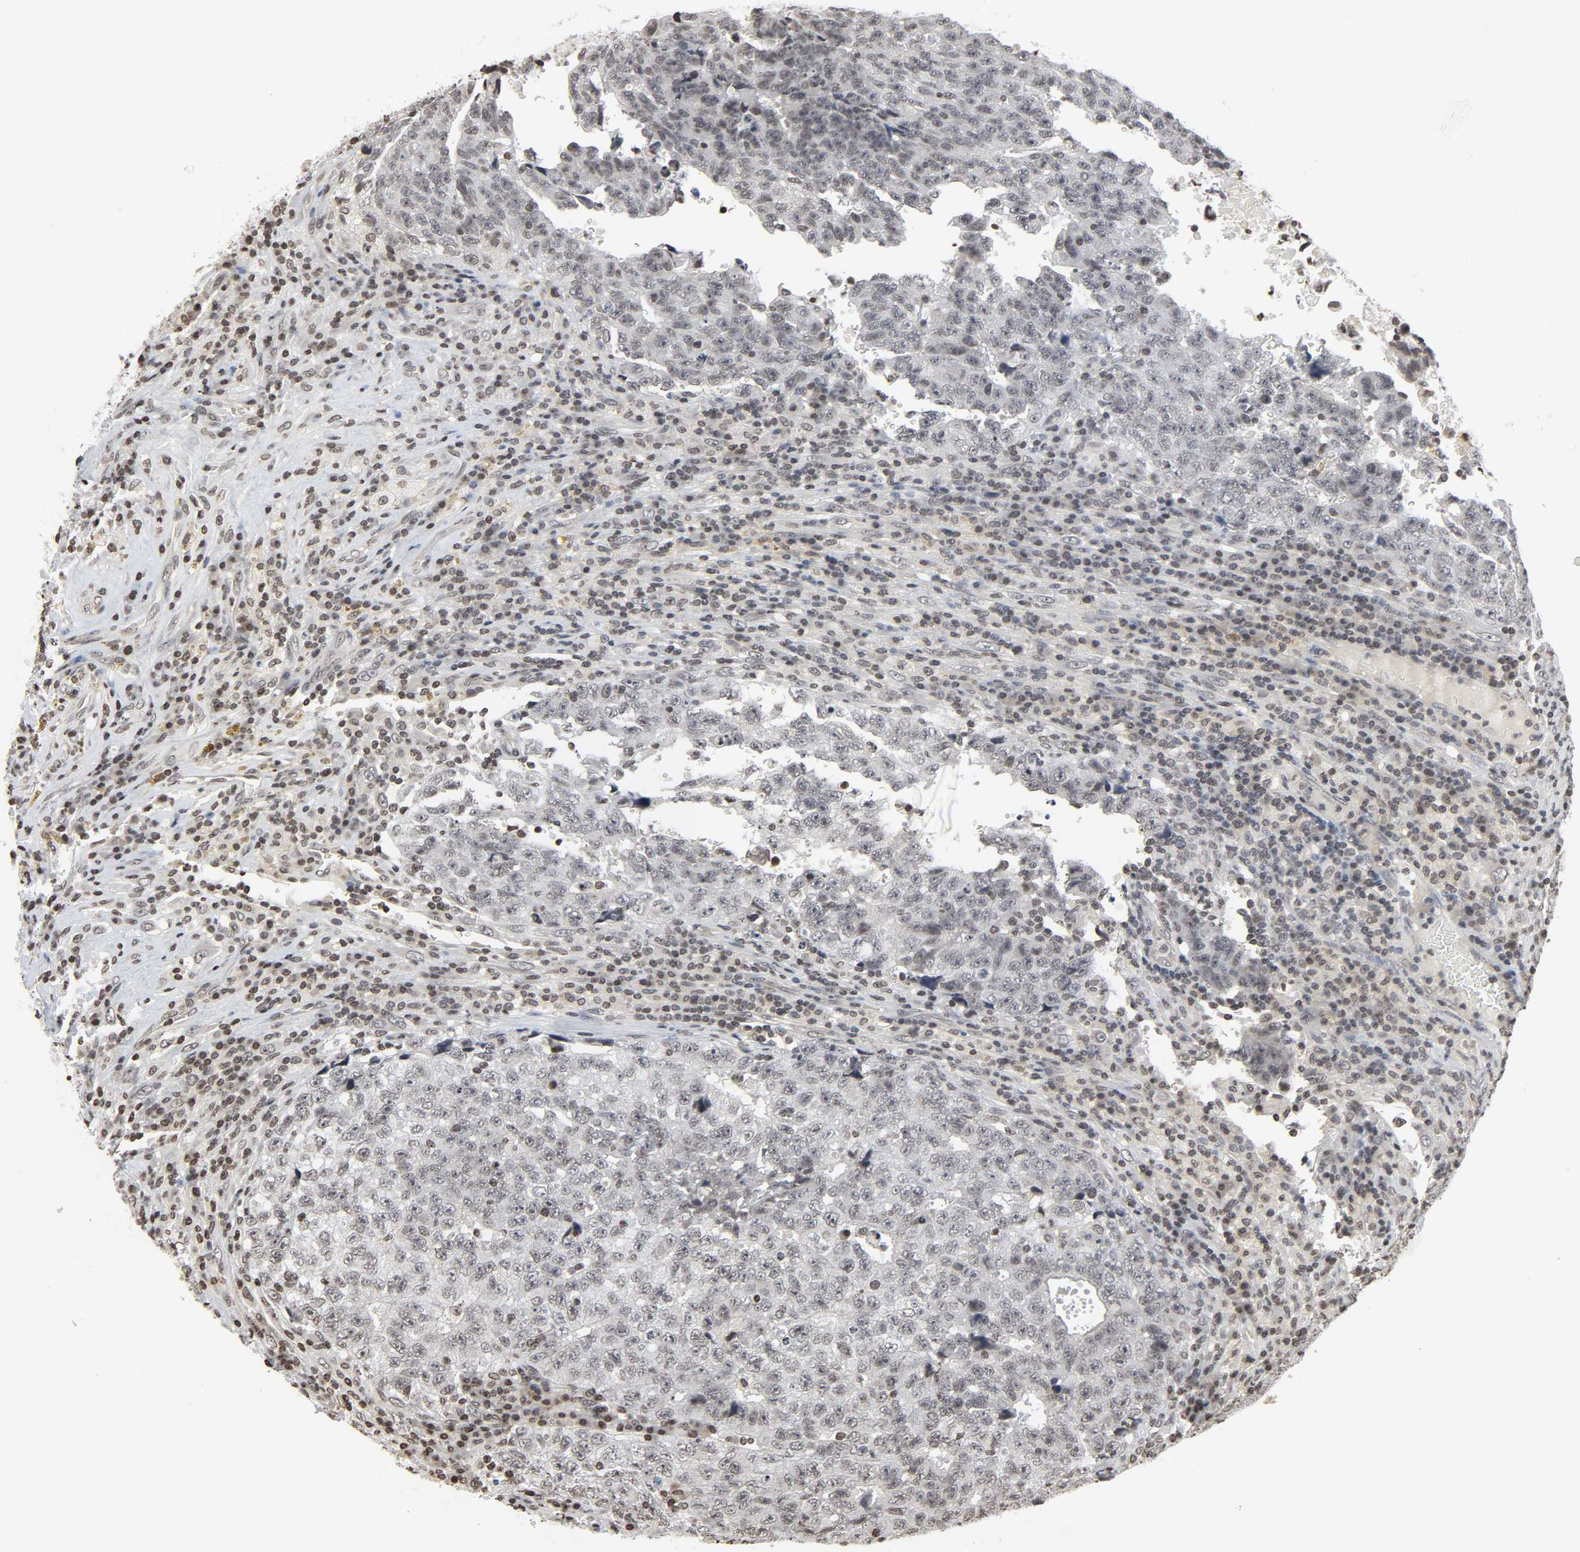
{"staining": {"intensity": "weak", "quantity": ">75%", "location": "nuclear"}, "tissue": "testis cancer", "cell_type": "Tumor cells", "image_type": "cancer", "snomed": [{"axis": "morphology", "description": "Necrosis, NOS"}, {"axis": "morphology", "description": "Carcinoma, Embryonal, NOS"}, {"axis": "topography", "description": "Testis"}], "caption": "Protein expression analysis of human testis embryonal carcinoma reveals weak nuclear staining in about >75% of tumor cells.", "gene": "ELAVL1", "patient": {"sex": "male", "age": 19}}